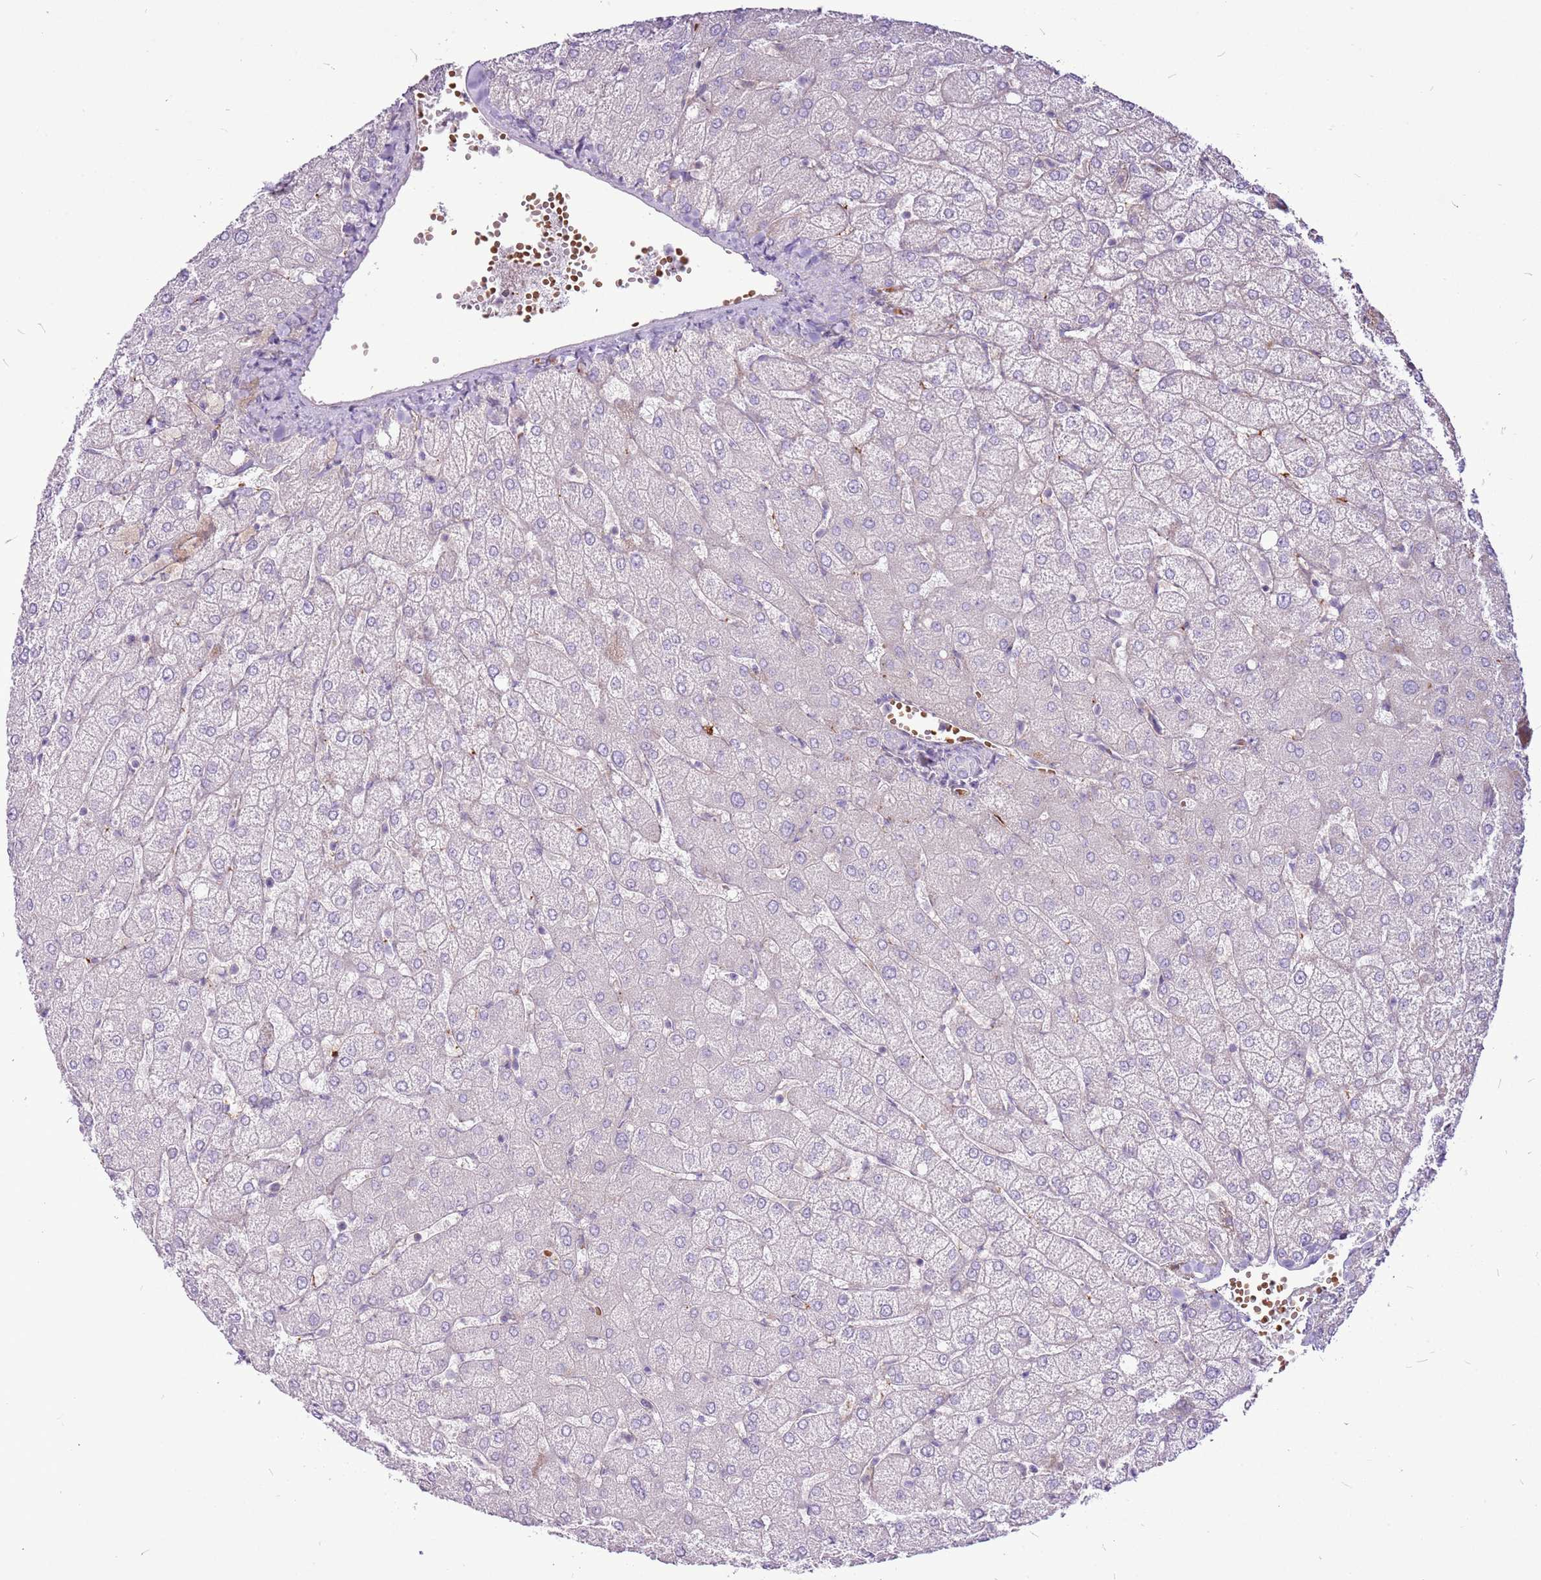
{"staining": {"intensity": "negative", "quantity": "none", "location": "none"}, "tissue": "liver", "cell_type": "Cholangiocytes", "image_type": "normal", "snomed": [{"axis": "morphology", "description": "Normal tissue, NOS"}, {"axis": "topography", "description": "Liver"}], "caption": "Micrograph shows no protein positivity in cholangiocytes of normal liver.", "gene": "CHAC2", "patient": {"sex": "female", "age": 54}}